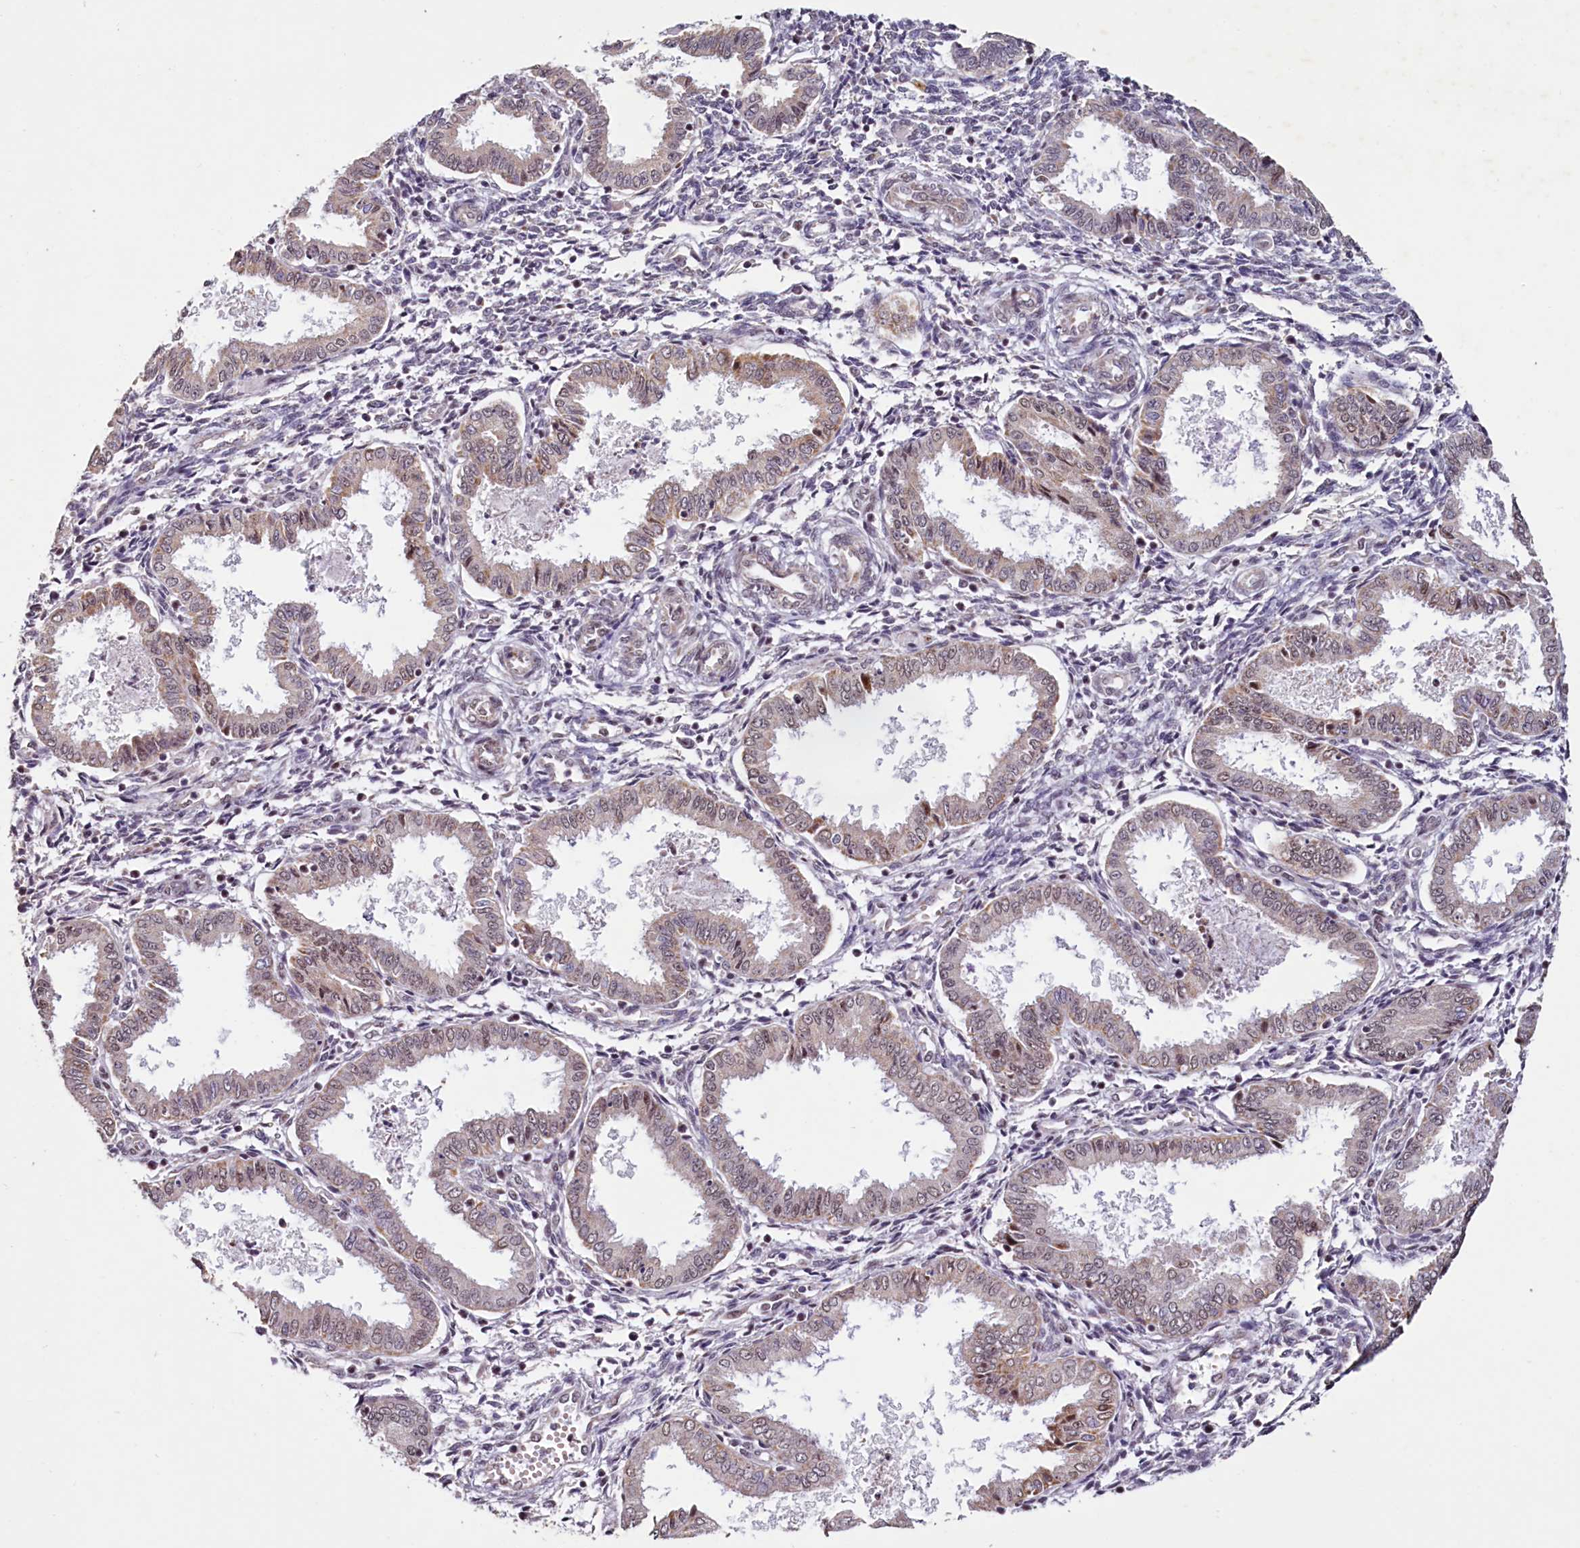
{"staining": {"intensity": "negative", "quantity": "none", "location": "none"}, "tissue": "endometrium", "cell_type": "Cells in endometrial stroma", "image_type": "normal", "snomed": [{"axis": "morphology", "description": "Normal tissue, NOS"}, {"axis": "topography", "description": "Endometrium"}], "caption": "This is an IHC image of benign endometrium. There is no expression in cells in endometrial stroma.", "gene": "PDE6D", "patient": {"sex": "female", "age": 33}}